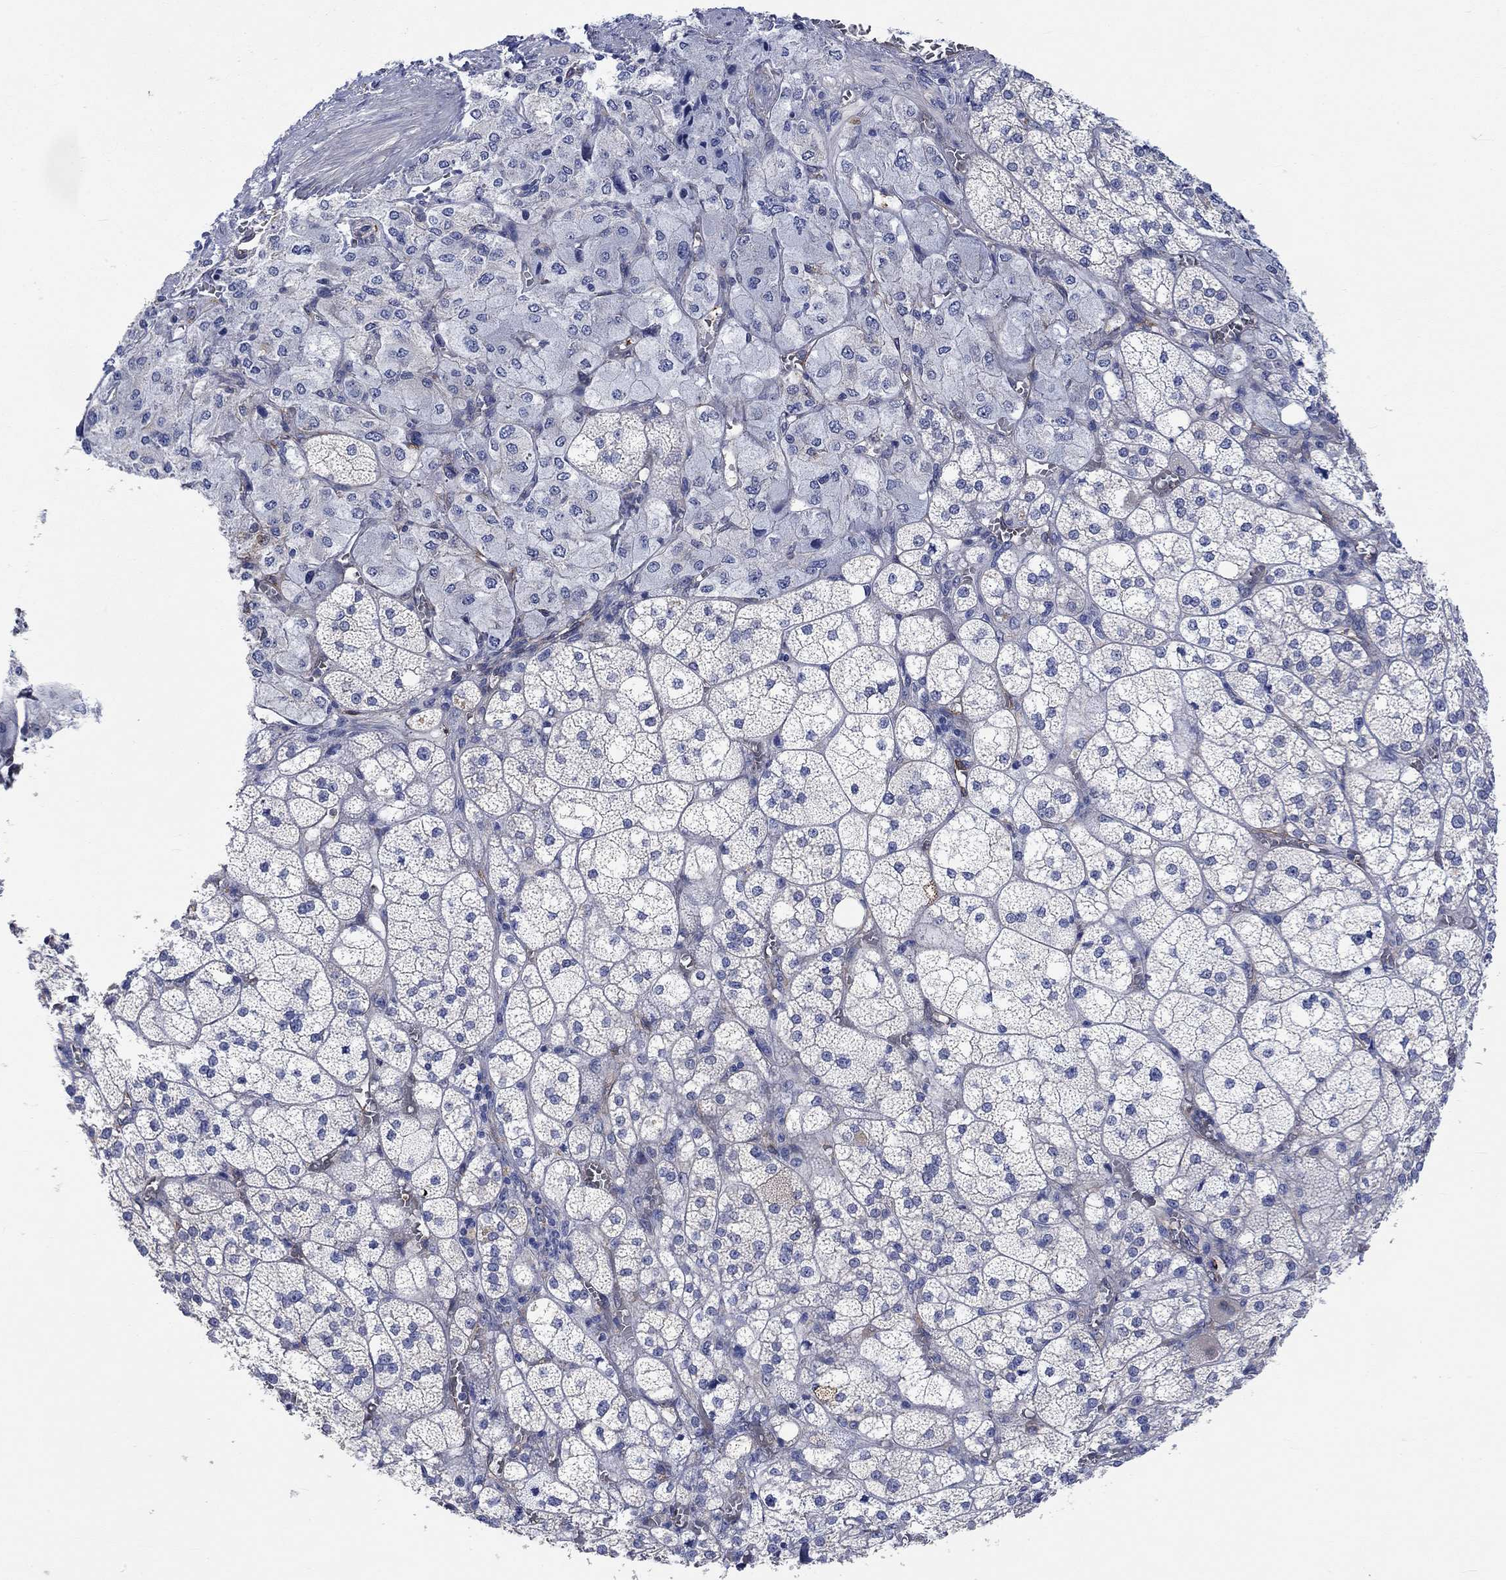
{"staining": {"intensity": "negative", "quantity": "none", "location": "none"}, "tissue": "adrenal gland", "cell_type": "Glandular cells", "image_type": "normal", "snomed": [{"axis": "morphology", "description": "Normal tissue, NOS"}, {"axis": "topography", "description": "Adrenal gland"}], "caption": "Glandular cells show no significant staining in normal adrenal gland.", "gene": "TGM2", "patient": {"sex": "female", "age": 60}}